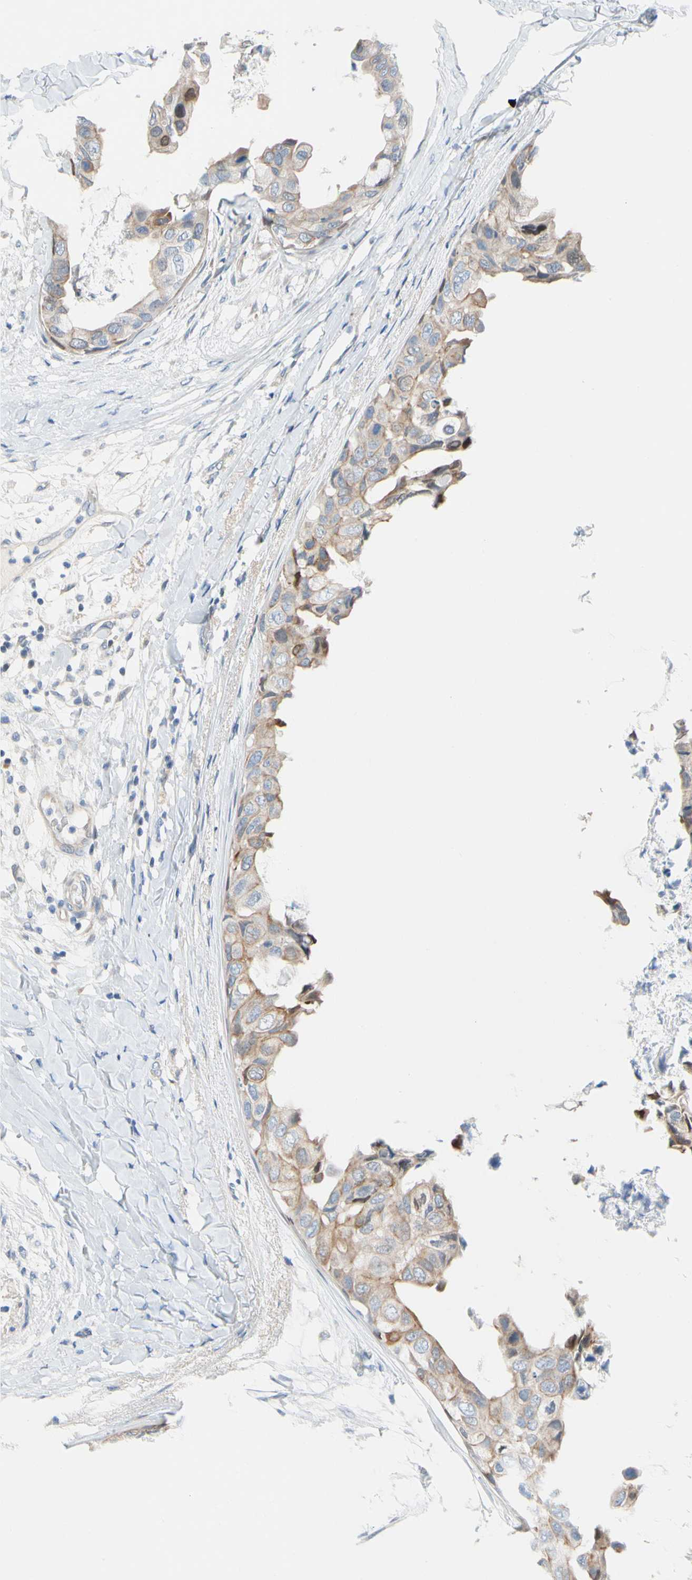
{"staining": {"intensity": "weak", "quantity": ">75%", "location": "cytoplasmic/membranous"}, "tissue": "breast cancer", "cell_type": "Tumor cells", "image_type": "cancer", "snomed": [{"axis": "morphology", "description": "Duct carcinoma"}, {"axis": "topography", "description": "Breast"}], "caption": "This is a photomicrograph of IHC staining of infiltrating ductal carcinoma (breast), which shows weak expression in the cytoplasmic/membranous of tumor cells.", "gene": "ZNF132", "patient": {"sex": "female", "age": 40}}